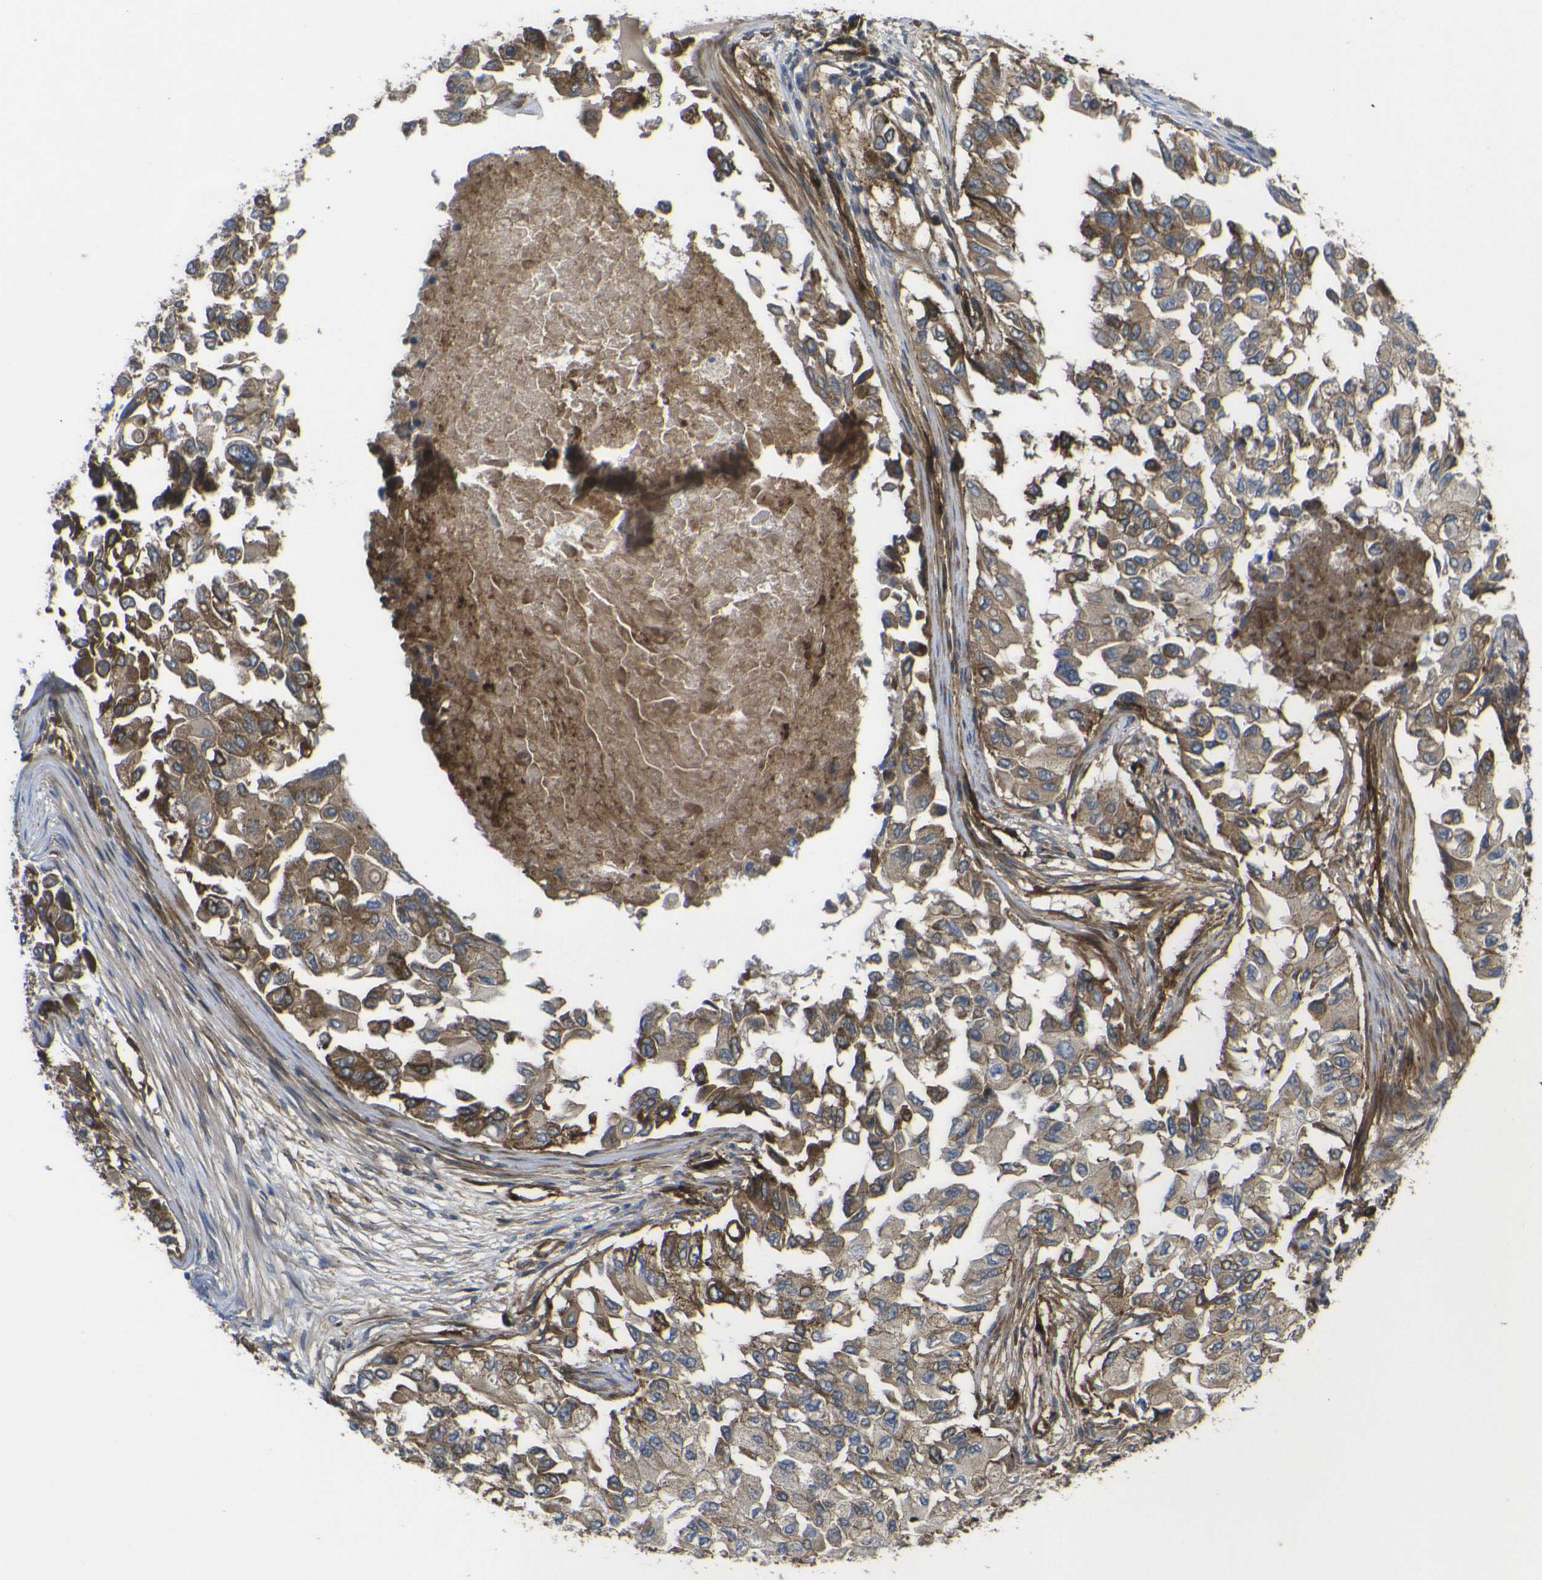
{"staining": {"intensity": "moderate", "quantity": ">75%", "location": "cytoplasmic/membranous"}, "tissue": "breast cancer", "cell_type": "Tumor cells", "image_type": "cancer", "snomed": [{"axis": "morphology", "description": "Normal tissue, NOS"}, {"axis": "morphology", "description": "Duct carcinoma"}, {"axis": "topography", "description": "Breast"}], "caption": "Protein analysis of breast infiltrating ductal carcinoma tissue demonstrates moderate cytoplasmic/membranous expression in about >75% of tumor cells.", "gene": "ECE1", "patient": {"sex": "female", "age": 49}}